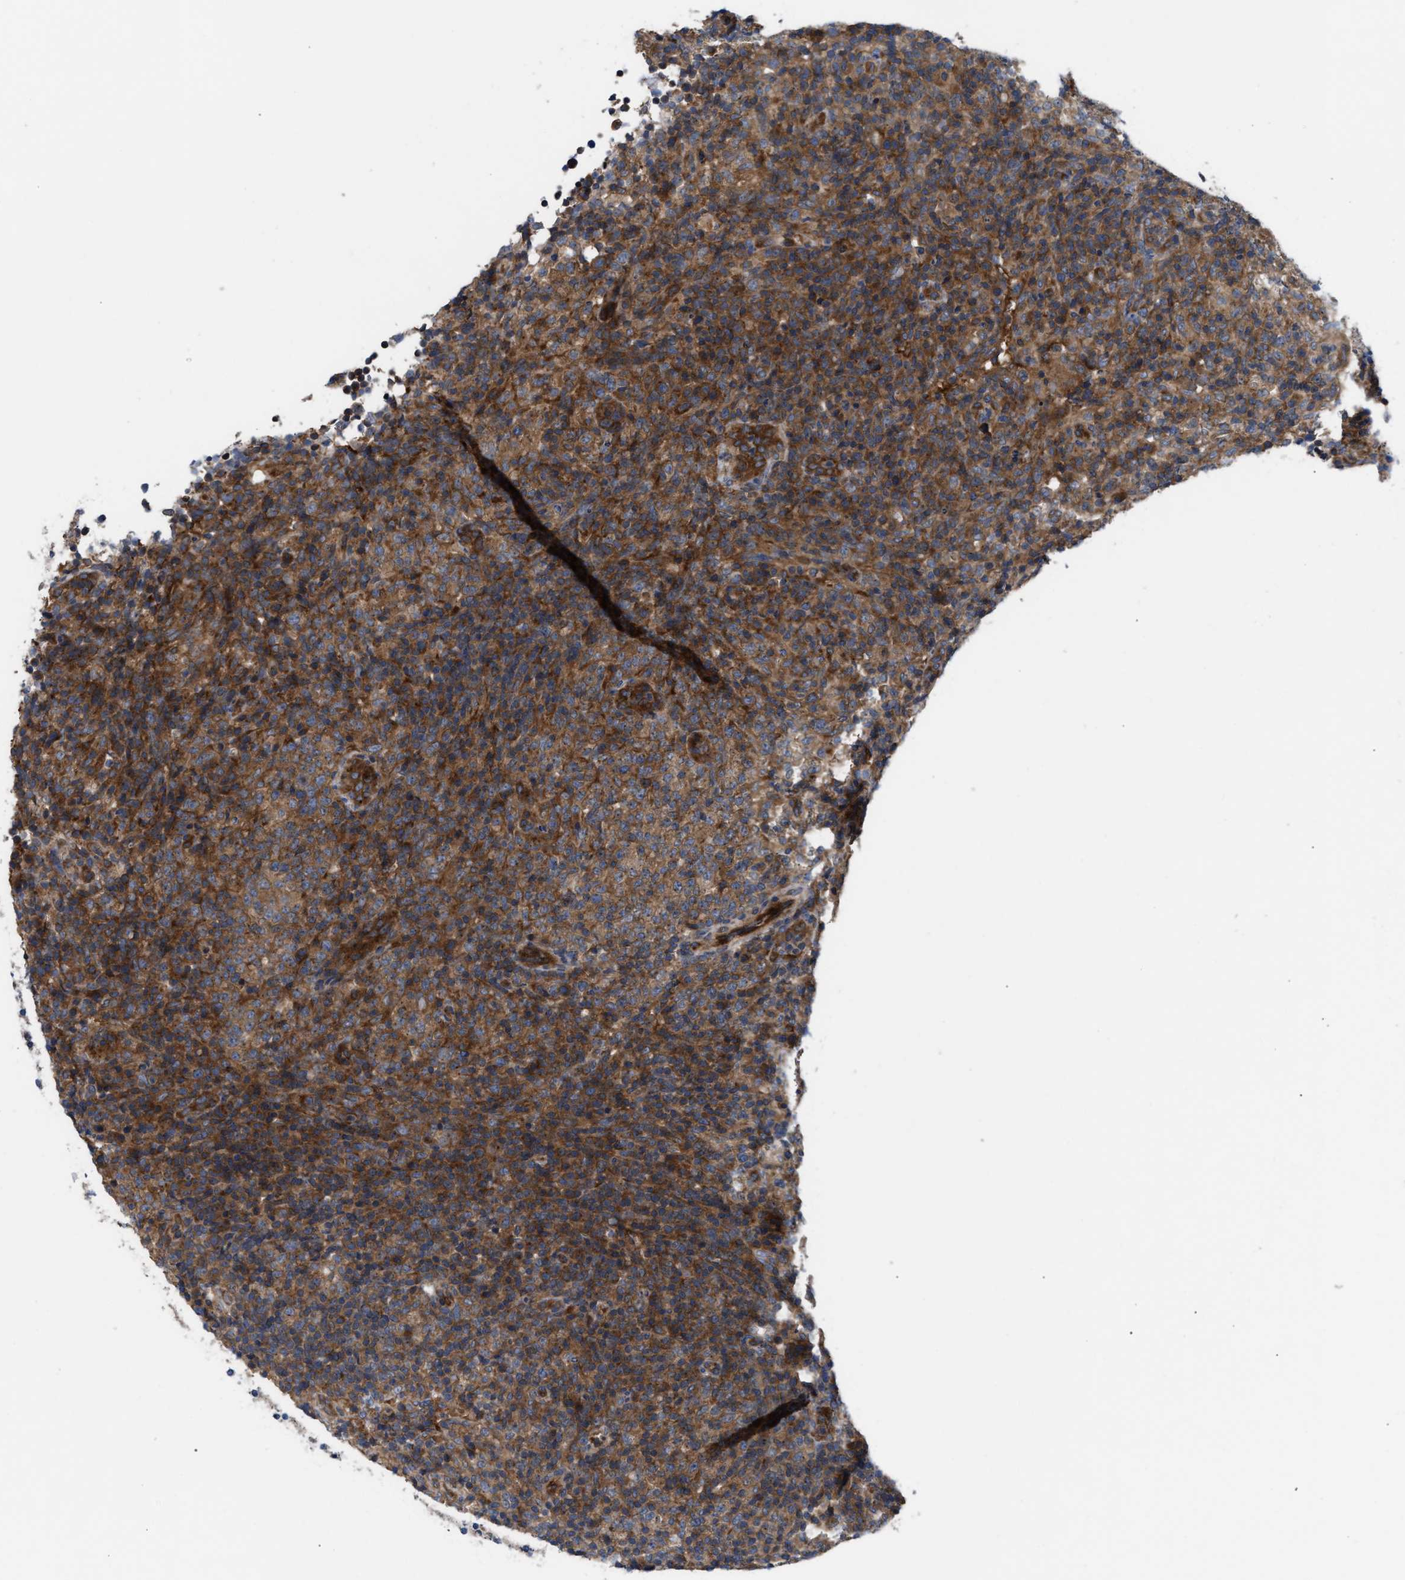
{"staining": {"intensity": "moderate", "quantity": ">75%", "location": "cytoplasmic/membranous"}, "tissue": "lymphoma", "cell_type": "Tumor cells", "image_type": "cancer", "snomed": [{"axis": "morphology", "description": "Malignant lymphoma, non-Hodgkin's type, High grade"}, {"axis": "topography", "description": "Lymph node"}], "caption": "DAB (3,3'-diaminobenzidine) immunohistochemical staining of human high-grade malignant lymphoma, non-Hodgkin's type reveals moderate cytoplasmic/membranous protein positivity in approximately >75% of tumor cells.", "gene": "LAPTM4B", "patient": {"sex": "female", "age": 76}}